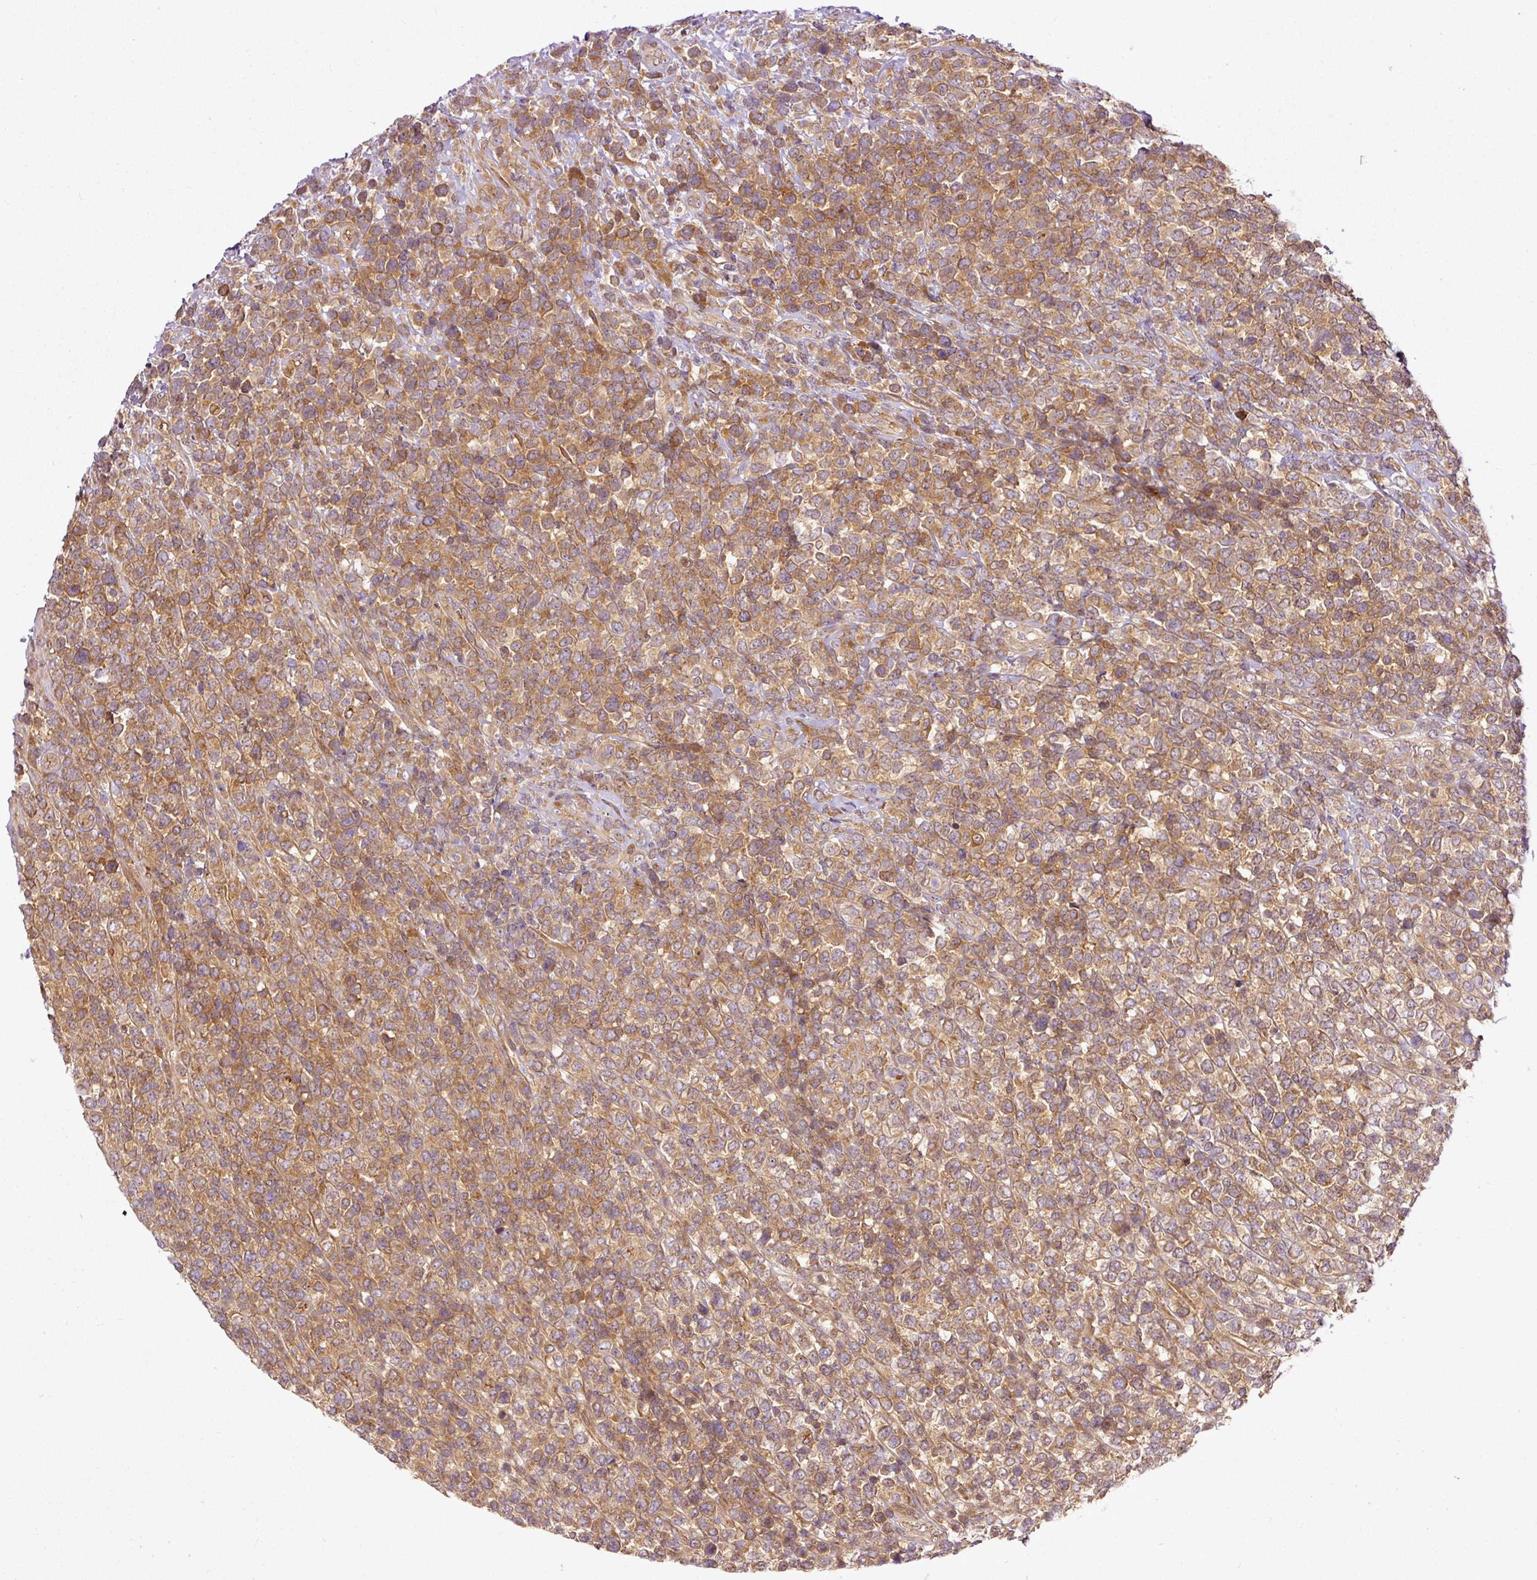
{"staining": {"intensity": "moderate", "quantity": ">75%", "location": "cytoplasmic/membranous"}, "tissue": "lymphoma", "cell_type": "Tumor cells", "image_type": "cancer", "snomed": [{"axis": "morphology", "description": "Malignant lymphoma, non-Hodgkin's type, High grade"}, {"axis": "topography", "description": "Soft tissue"}], "caption": "IHC (DAB (3,3'-diaminobenzidine)) staining of lymphoma shows moderate cytoplasmic/membranous protein positivity in approximately >75% of tumor cells. (IHC, brightfield microscopy, high magnification).", "gene": "MIF4GD", "patient": {"sex": "female", "age": 56}}